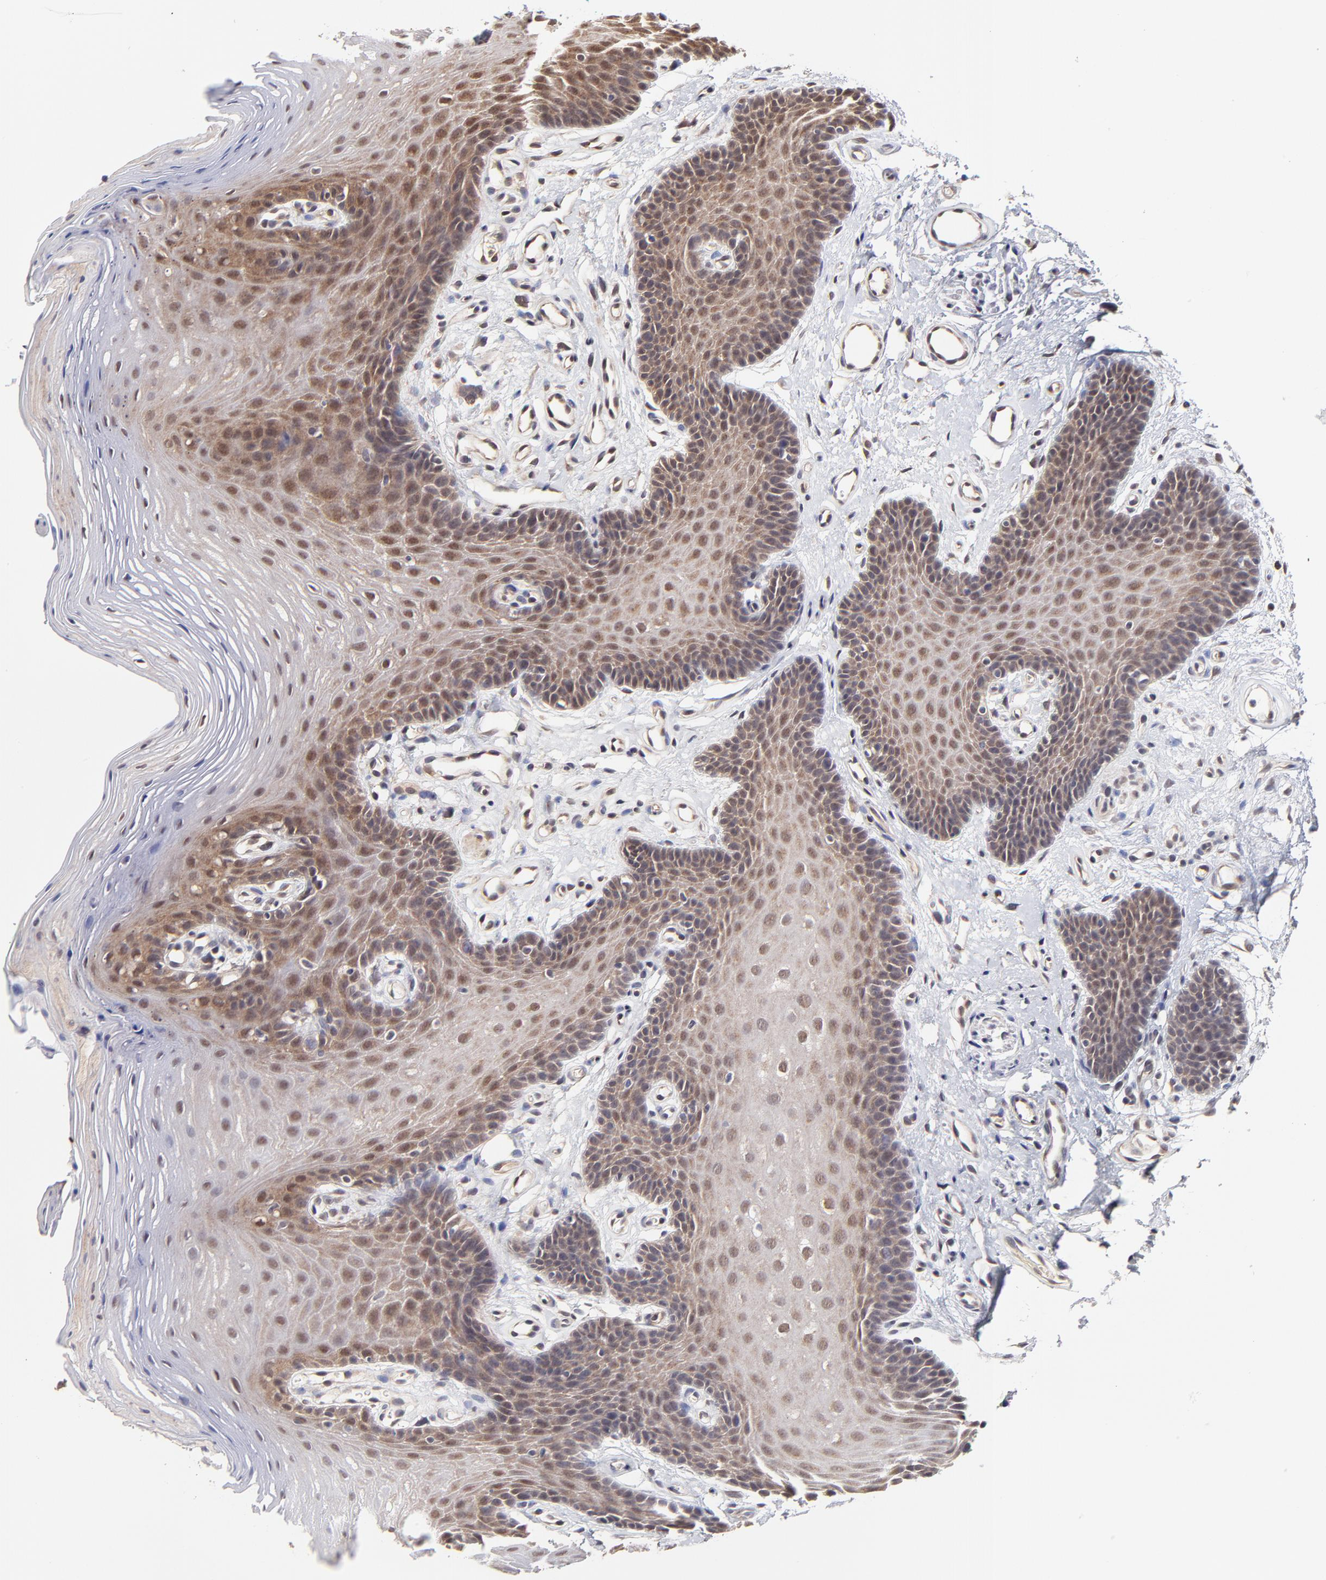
{"staining": {"intensity": "moderate", "quantity": ">75%", "location": "cytoplasmic/membranous"}, "tissue": "oral mucosa", "cell_type": "Squamous epithelial cells", "image_type": "normal", "snomed": [{"axis": "morphology", "description": "Normal tissue, NOS"}, {"axis": "topography", "description": "Oral tissue"}], "caption": "An immunohistochemistry histopathology image of benign tissue is shown. Protein staining in brown labels moderate cytoplasmic/membranous positivity in oral mucosa within squamous epithelial cells.", "gene": "ZNF10", "patient": {"sex": "male", "age": 62}}